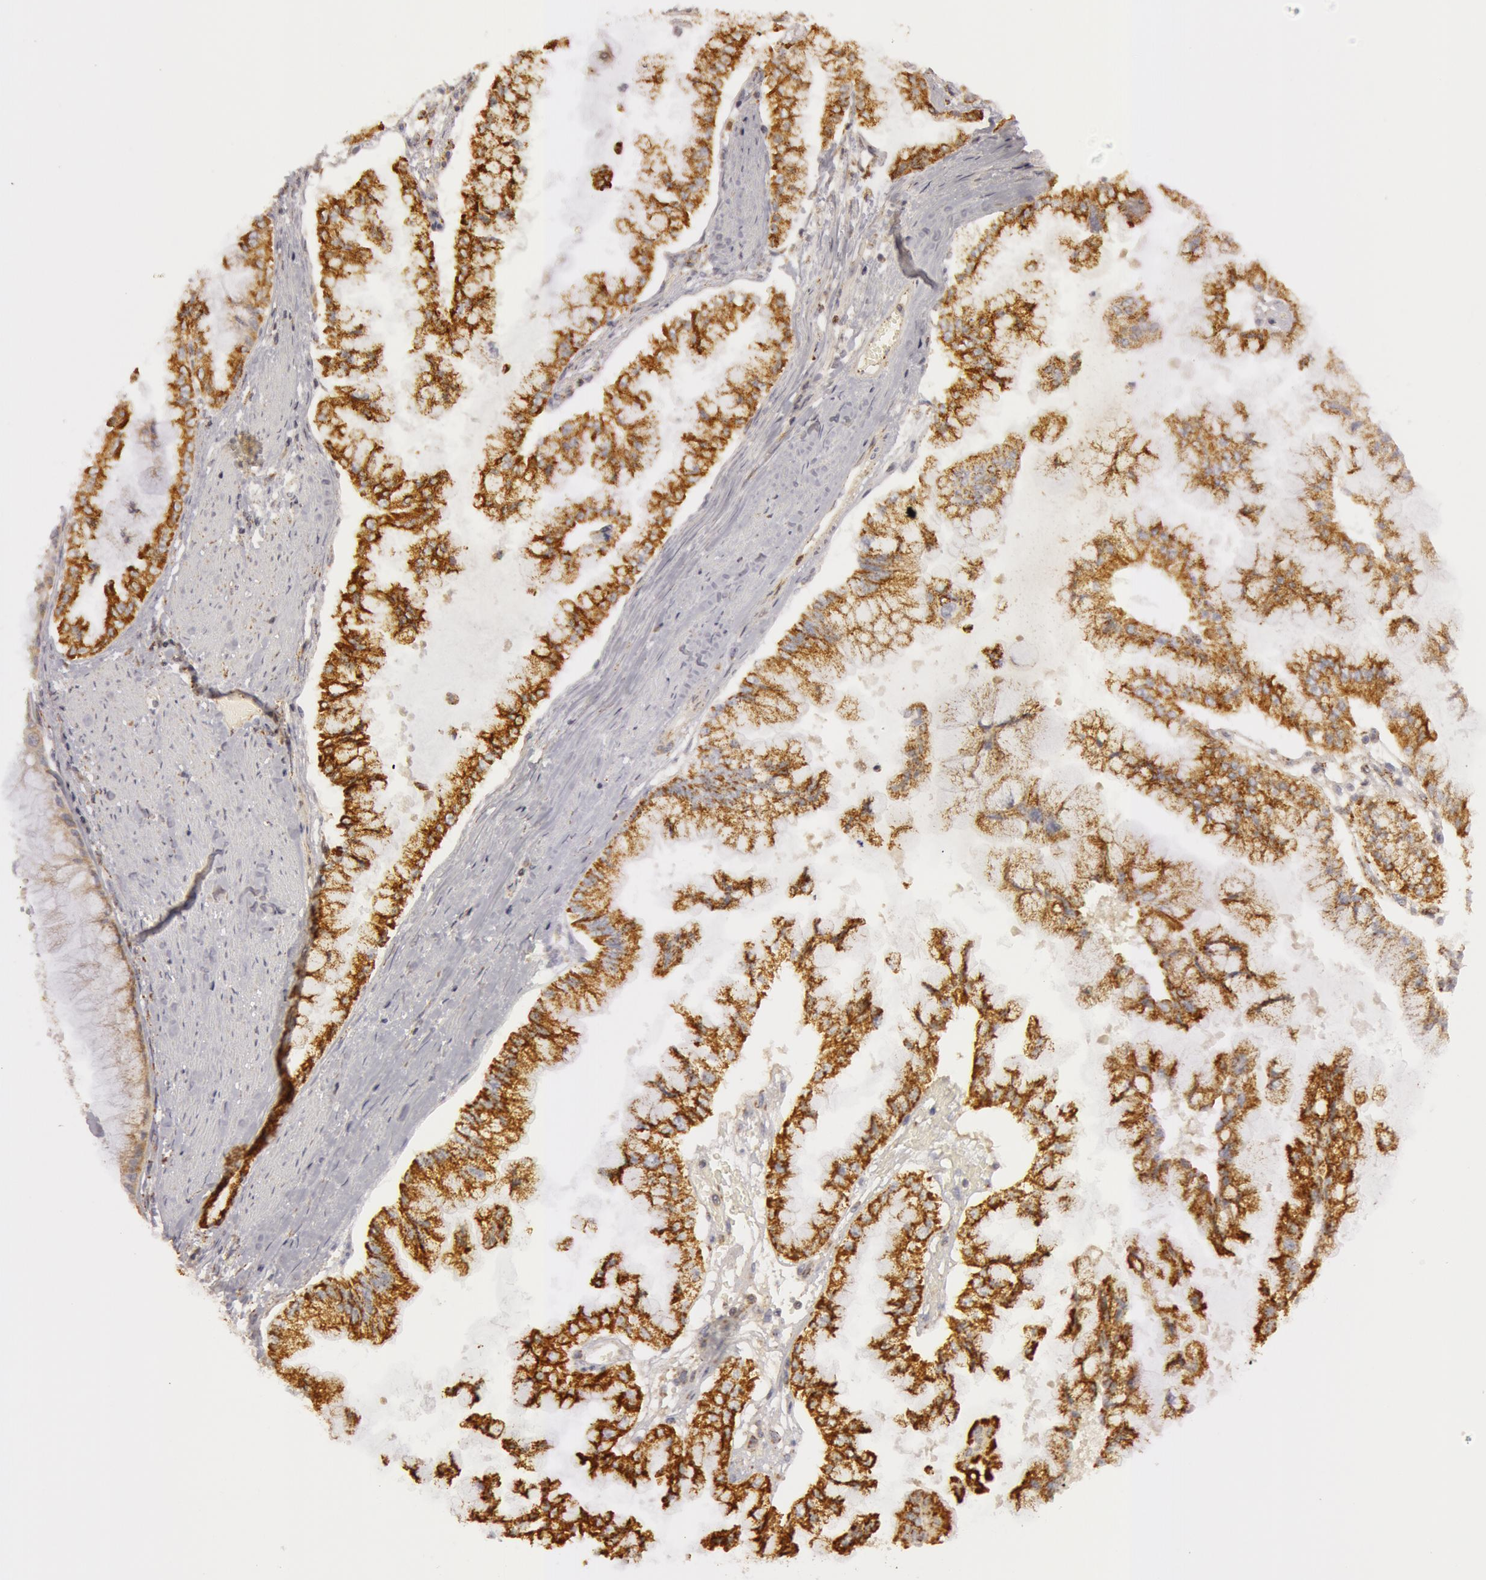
{"staining": {"intensity": "moderate", "quantity": ">75%", "location": "cytoplasmic/membranous"}, "tissue": "liver cancer", "cell_type": "Tumor cells", "image_type": "cancer", "snomed": [{"axis": "morphology", "description": "Cholangiocarcinoma"}, {"axis": "topography", "description": "Liver"}], "caption": "Moderate cytoplasmic/membranous protein staining is identified in approximately >75% of tumor cells in liver cholangiocarcinoma.", "gene": "C7", "patient": {"sex": "female", "age": 79}}